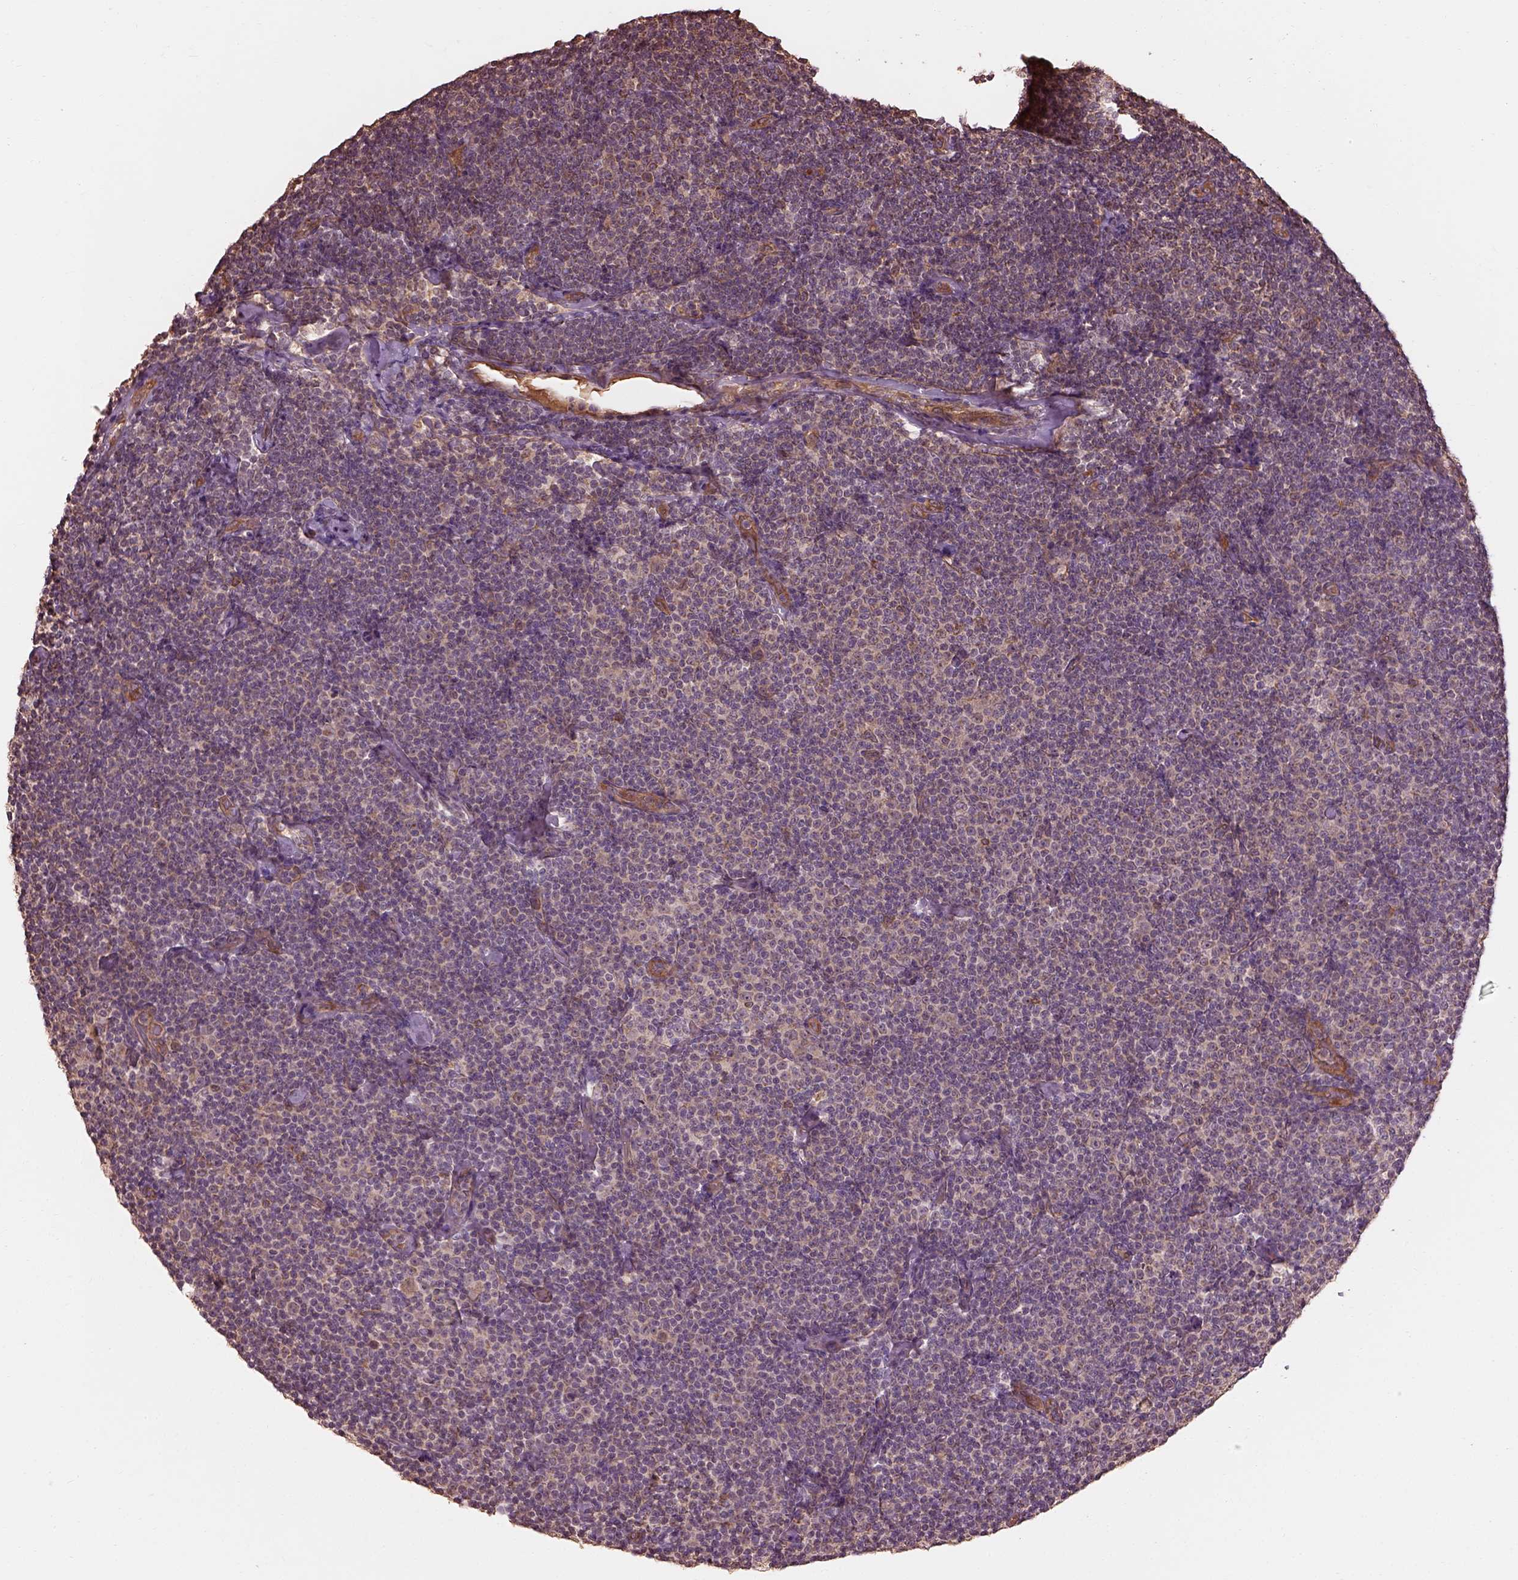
{"staining": {"intensity": "negative", "quantity": "none", "location": "none"}, "tissue": "lymphoma", "cell_type": "Tumor cells", "image_type": "cancer", "snomed": [{"axis": "morphology", "description": "Malignant lymphoma, non-Hodgkin's type, Low grade"}, {"axis": "topography", "description": "Lymph node"}], "caption": "This histopathology image is of lymphoma stained with IHC to label a protein in brown with the nuclei are counter-stained blue. There is no staining in tumor cells.", "gene": "METTL4", "patient": {"sex": "male", "age": 81}}